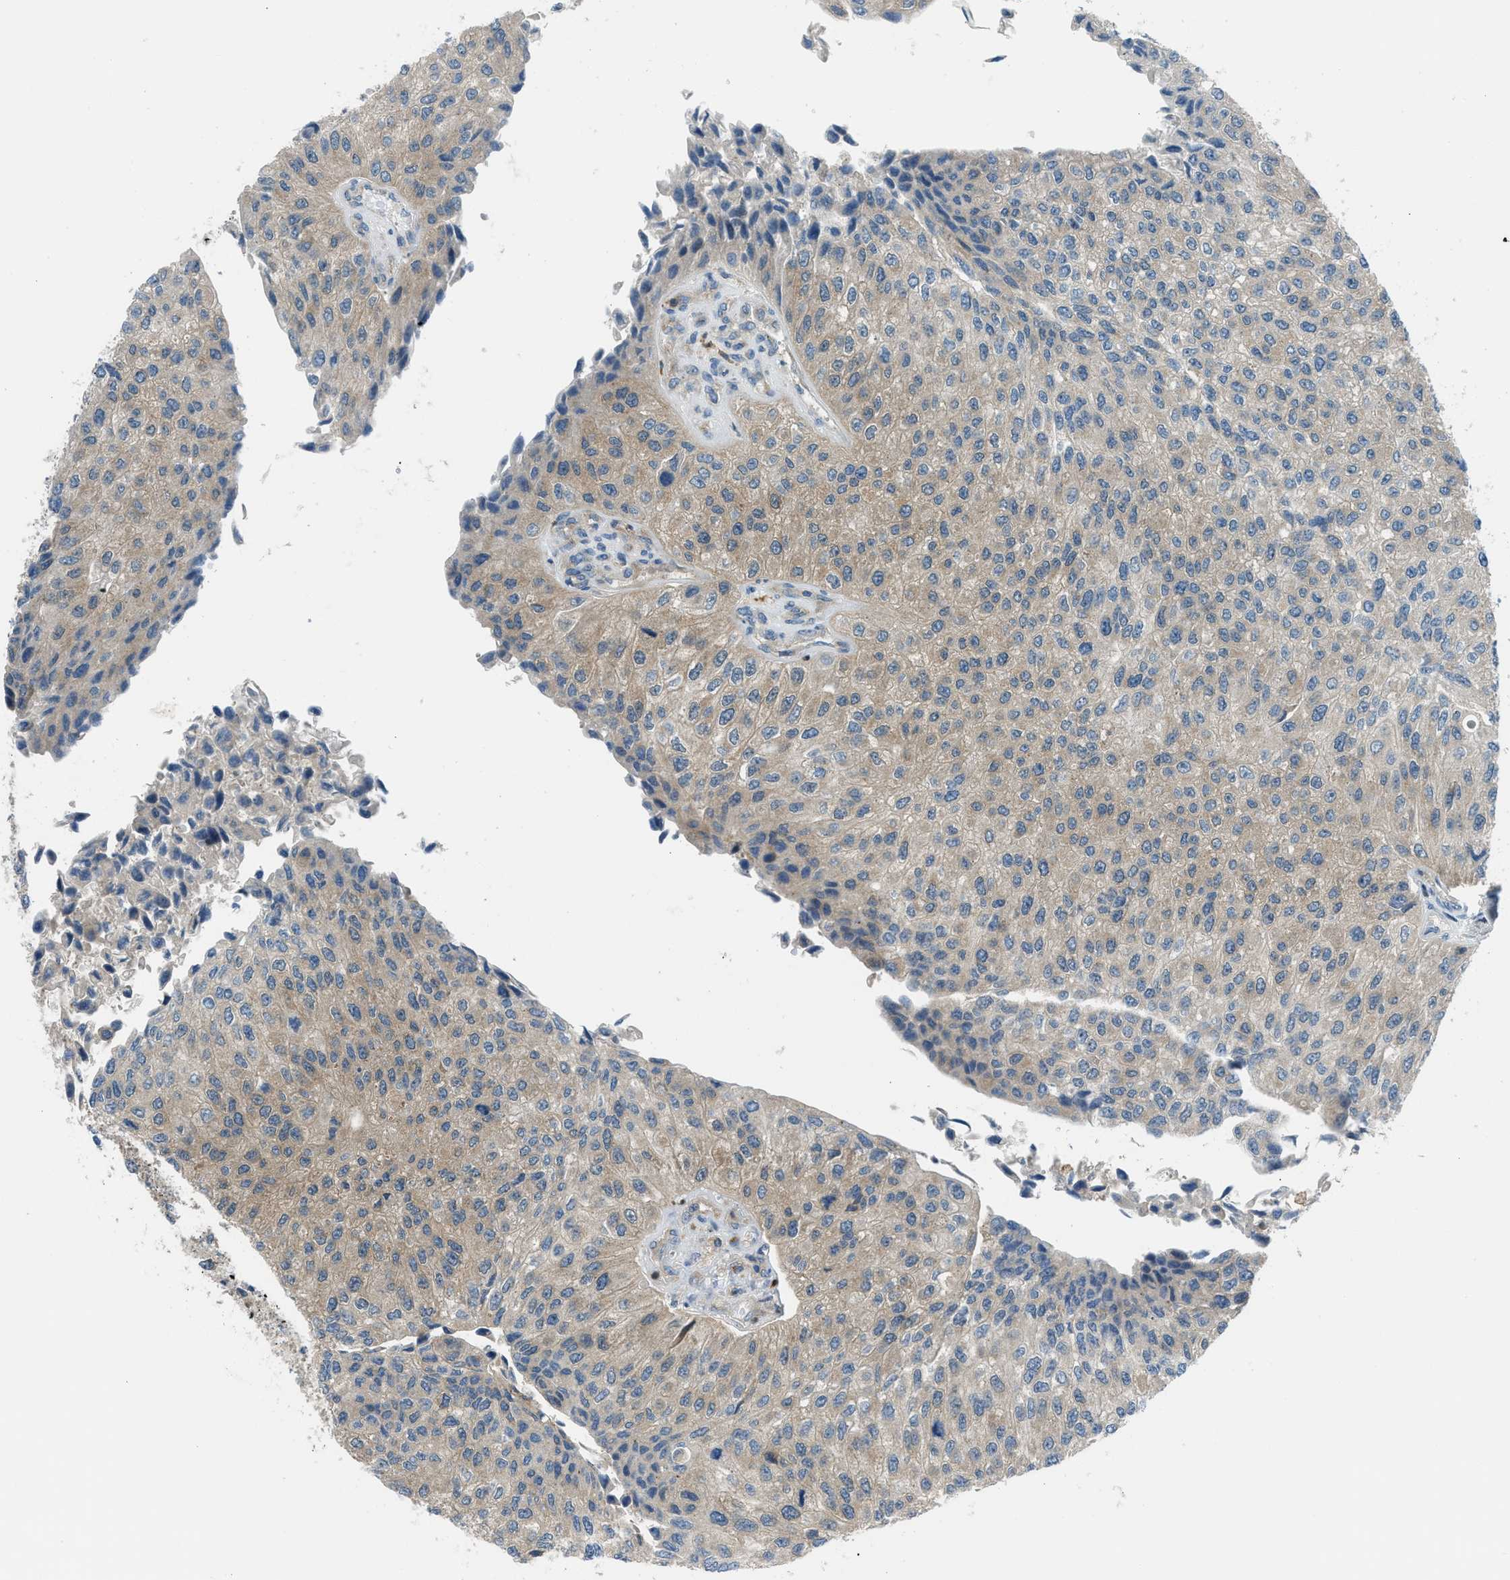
{"staining": {"intensity": "weak", "quantity": "25%-75%", "location": "cytoplasmic/membranous"}, "tissue": "urothelial cancer", "cell_type": "Tumor cells", "image_type": "cancer", "snomed": [{"axis": "morphology", "description": "Urothelial carcinoma, High grade"}, {"axis": "topography", "description": "Kidney"}, {"axis": "topography", "description": "Urinary bladder"}], "caption": "High-grade urothelial carcinoma stained with immunohistochemistry displays weak cytoplasmic/membranous positivity in approximately 25%-75% of tumor cells.", "gene": "EDARADD", "patient": {"sex": "male", "age": 77}}